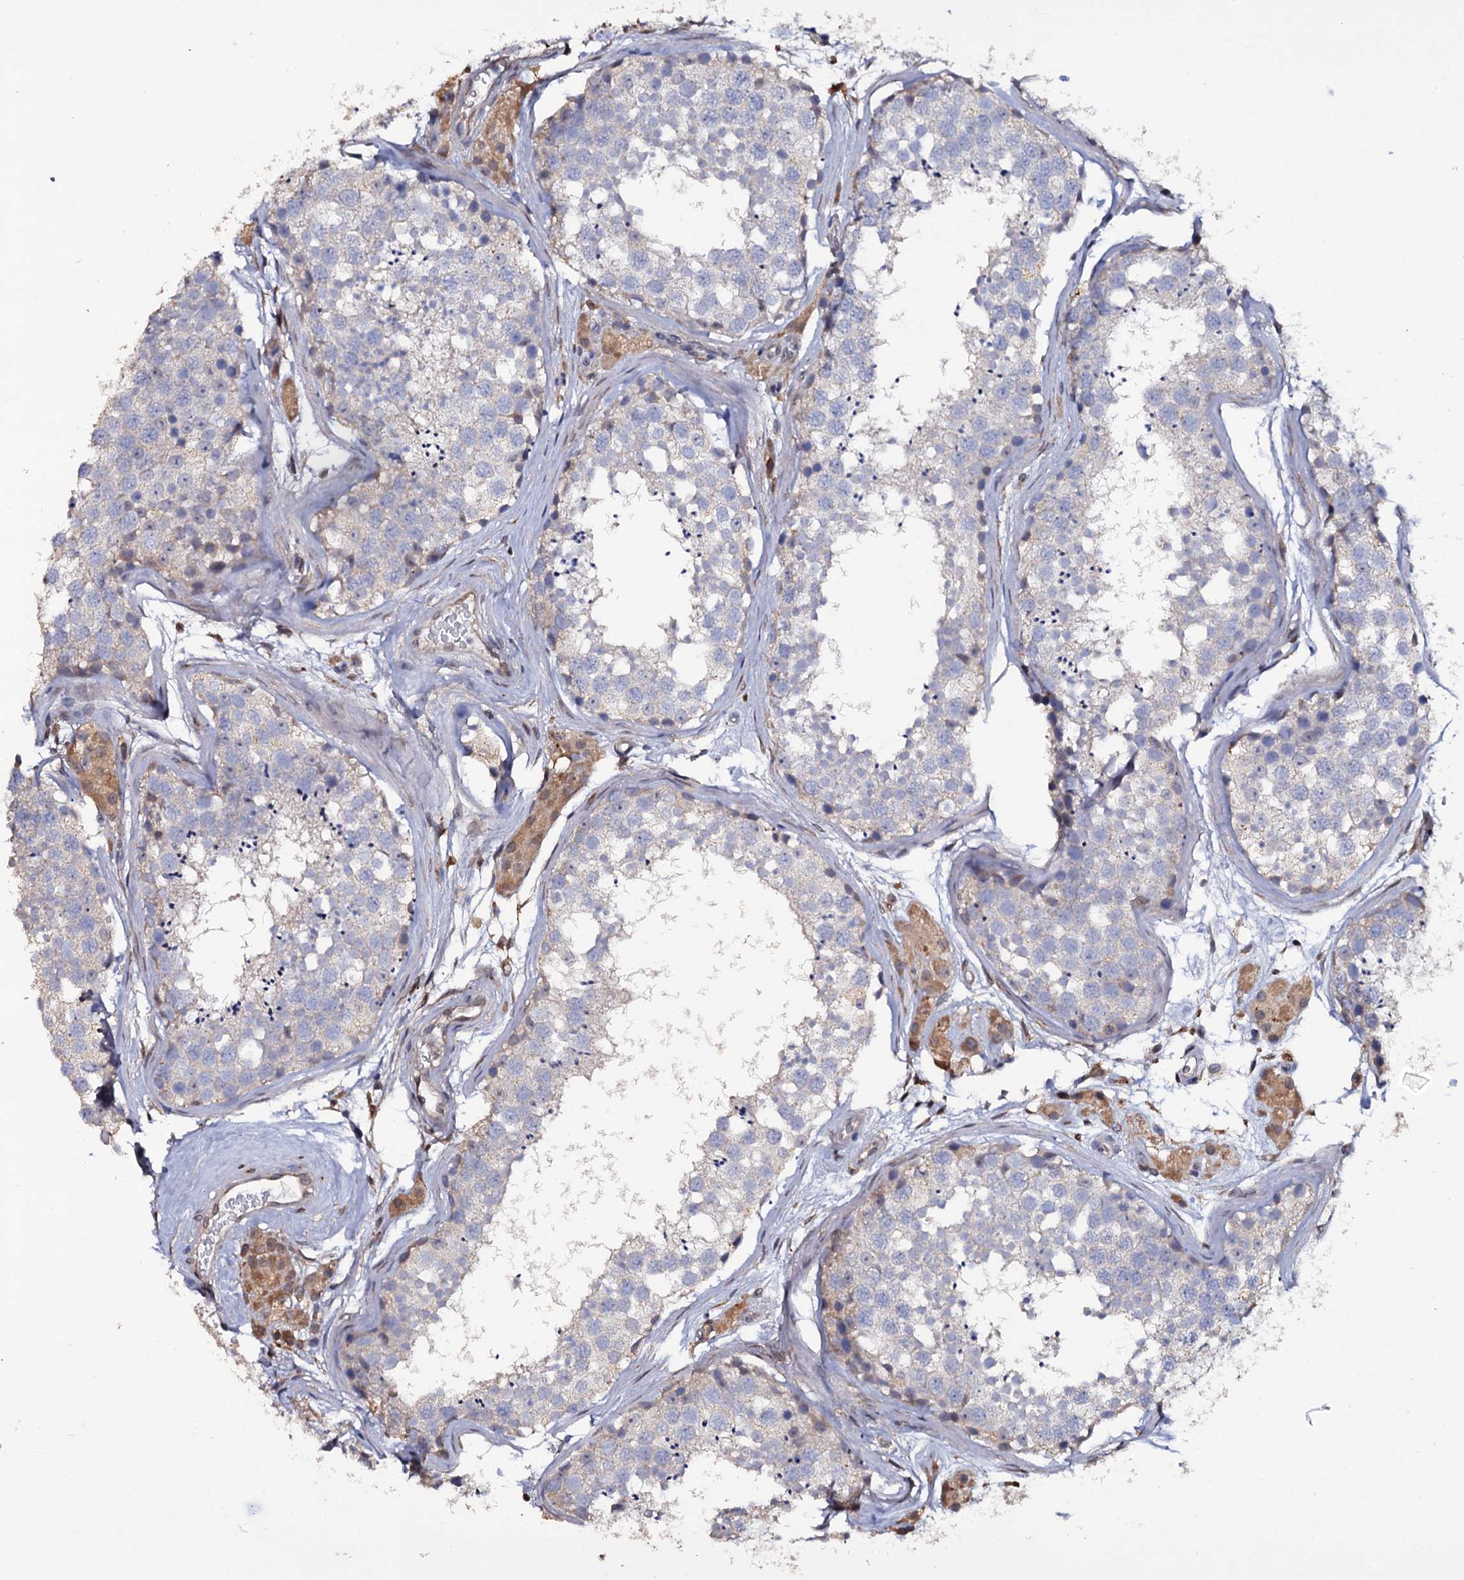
{"staining": {"intensity": "negative", "quantity": "none", "location": "none"}, "tissue": "testis", "cell_type": "Cells in seminiferous ducts", "image_type": "normal", "snomed": [{"axis": "morphology", "description": "Normal tissue, NOS"}, {"axis": "topography", "description": "Testis"}], "caption": "Immunohistochemistry (IHC) of normal human testis demonstrates no expression in cells in seminiferous ducts.", "gene": "CRYL1", "patient": {"sex": "male", "age": 56}}